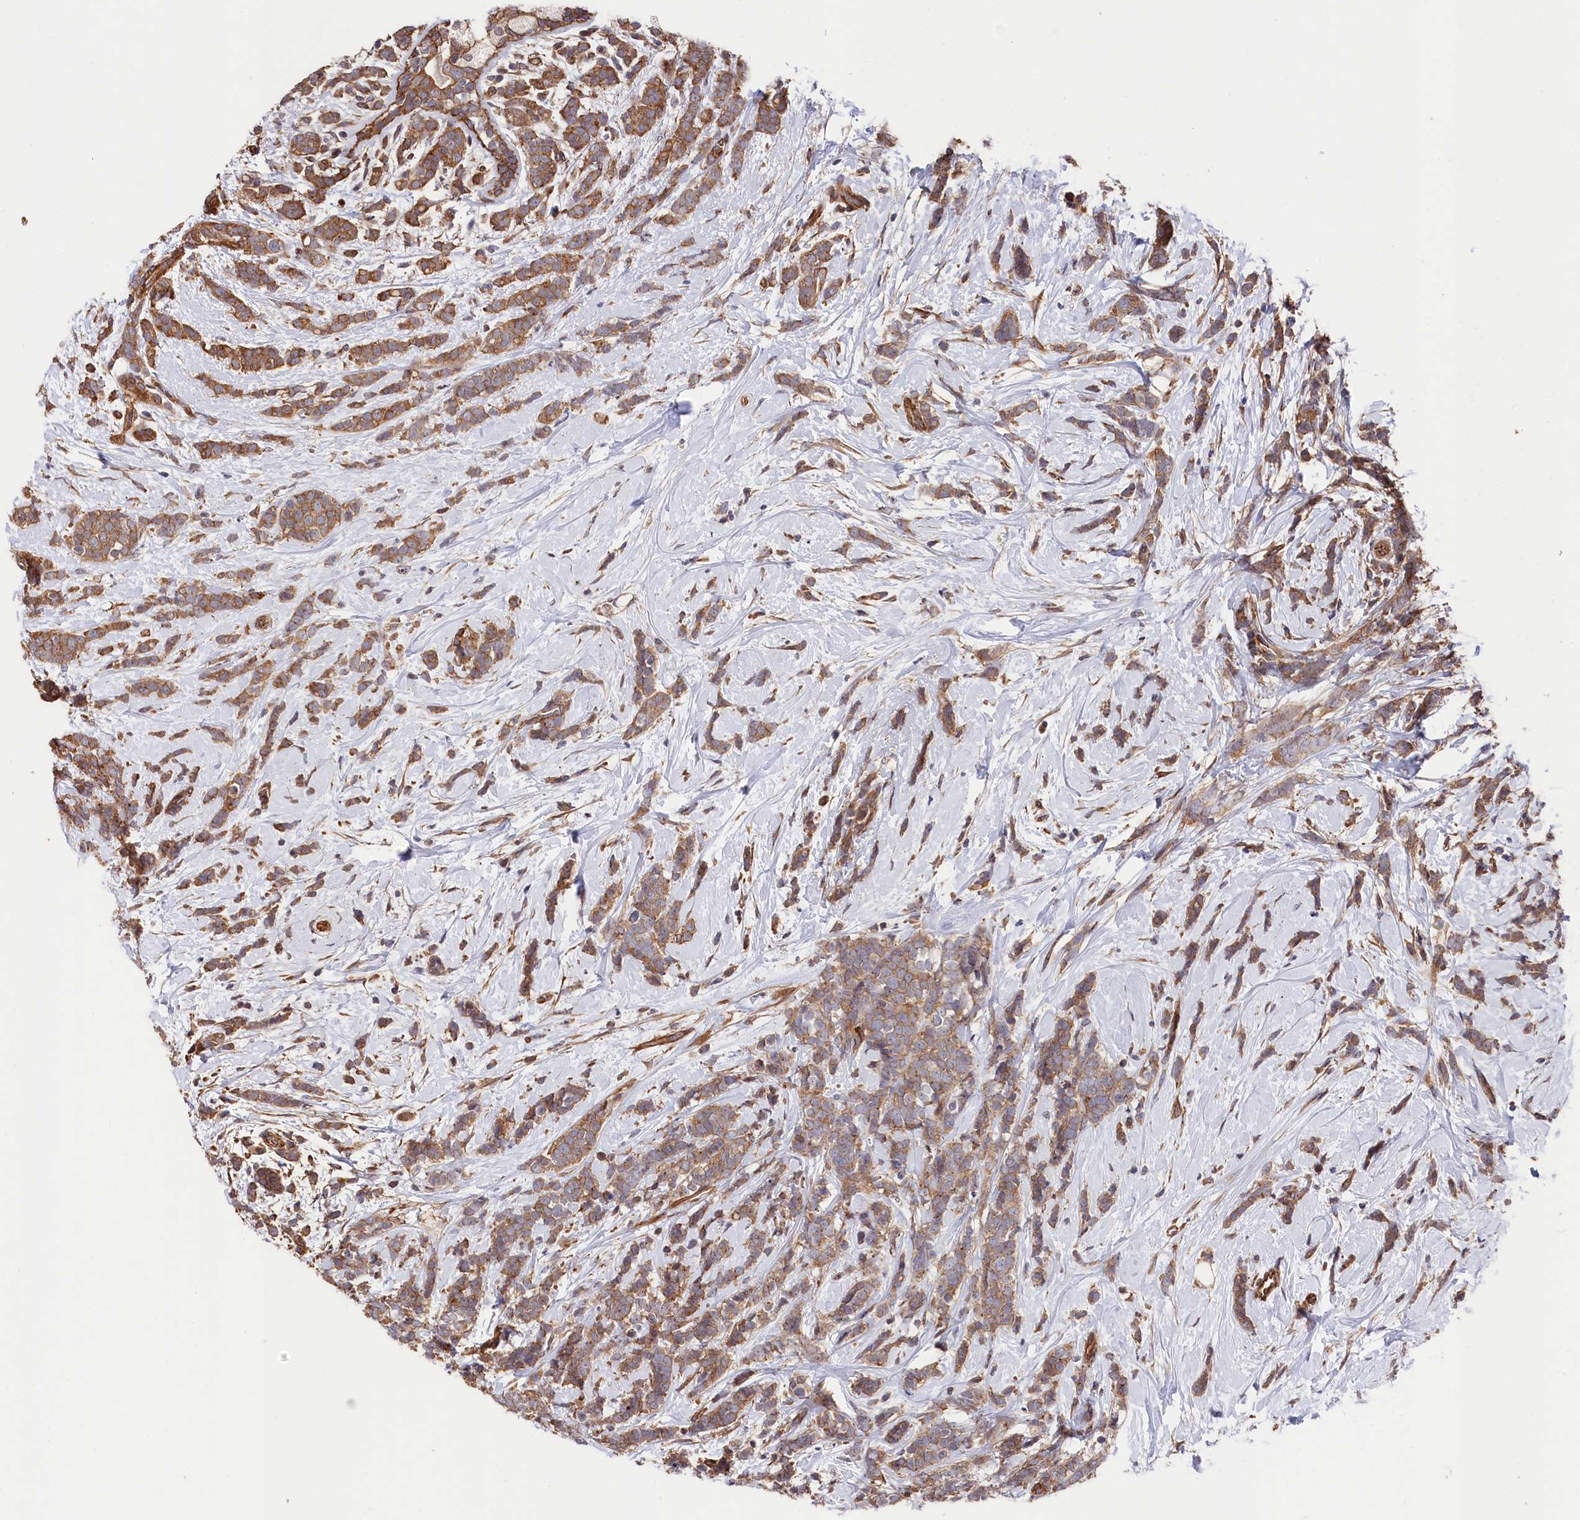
{"staining": {"intensity": "moderate", "quantity": ">75%", "location": "cytoplasmic/membranous"}, "tissue": "breast cancer", "cell_type": "Tumor cells", "image_type": "cancer", "snomed": [{"axis": "morphology", "description": "Lobular carcinoma"}, {"axis": "topography", "description": "Breast"}], "caption": "Breast lobular carcinoma stained with DAB immunohistochemistry exhibits medium levels of moderate cytoplasmic/membranous expression in about >75% of tumor cells.", "gene": "TNKS1BP1", "patient": {"sex": "female", "age": 58}}